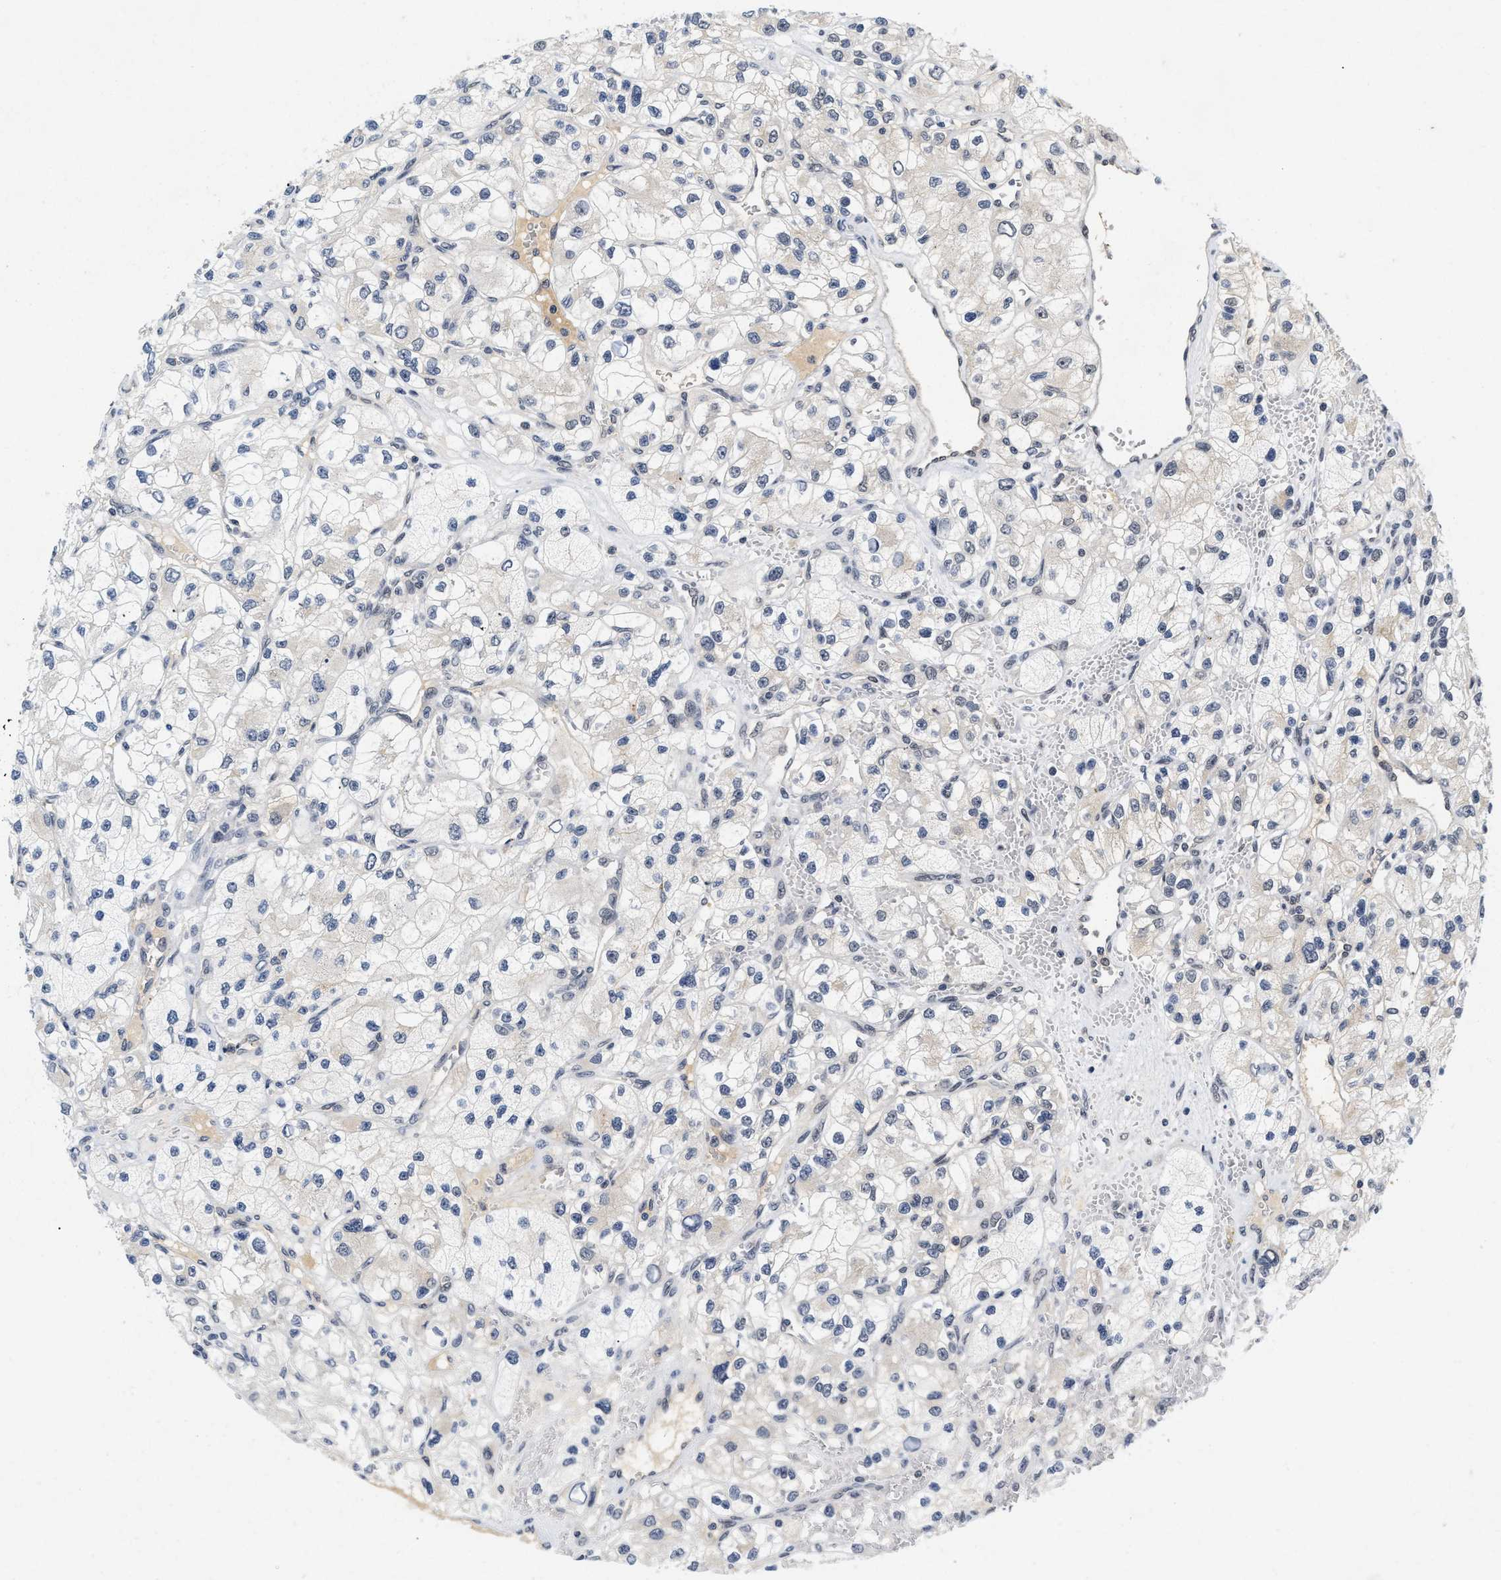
{"staining": {"intensity": "negative", "quantity": "none", "location": "none"}, "tissue": "renal cancer", "cell_type": "Tumor cells", "image_type": "cancer", "snomed": [{"axis": "morphology", "description": "Adenocarcinoma, NOS"}, {"axis": "topography", "description": "Kidney"}], "caption": "This is a image of immunohistochemistry (IHC) staining of renal cancer (adenocarcinoma), which shows no expression in tumor cells.", "gene": "INIP", "patient": {"sex": "female", "age": 57}}